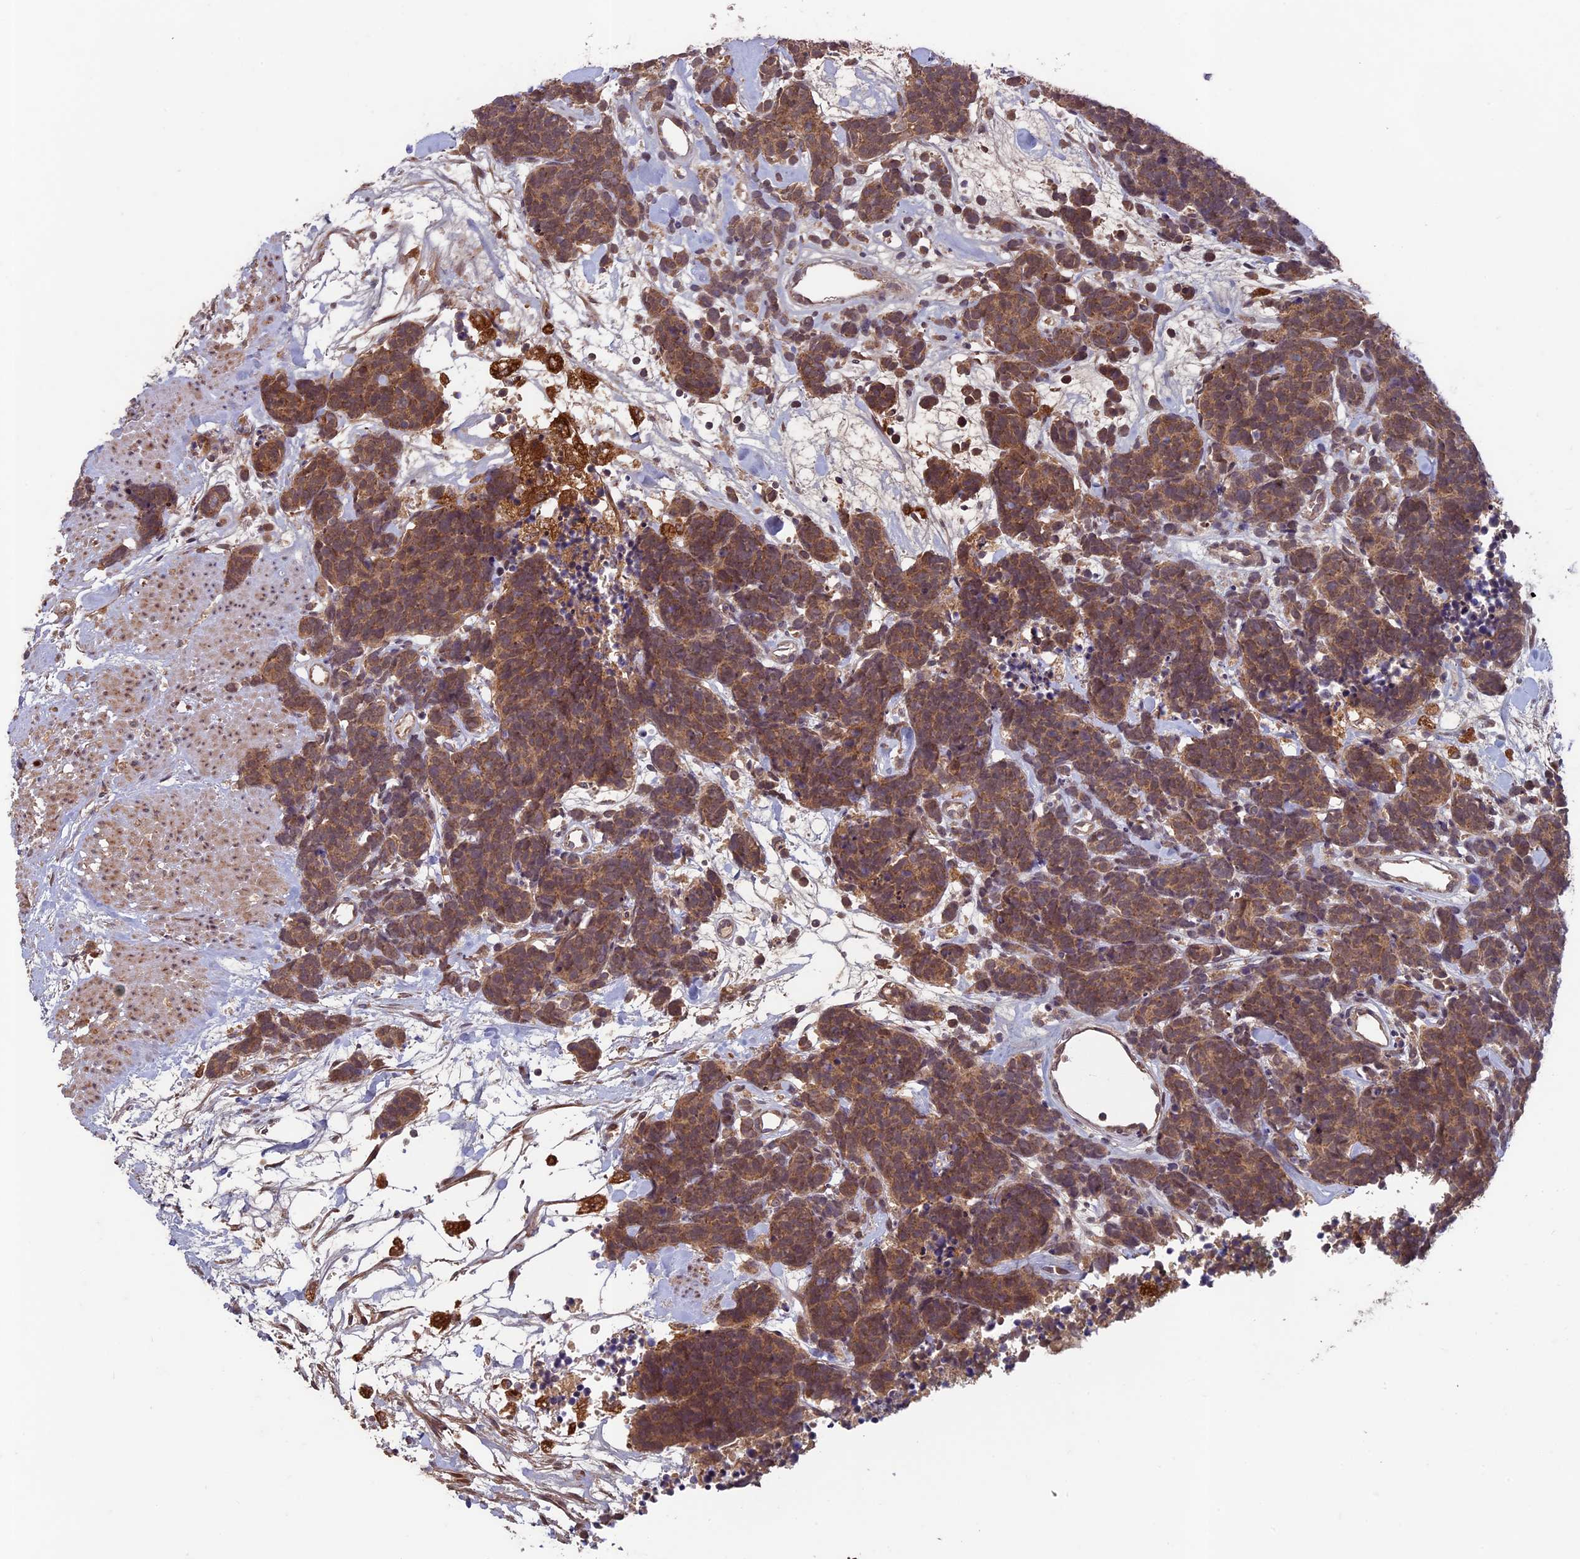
{"staining": {"intensity": "moderate", "quantity": ">75%", "location": "cytoplasmic/membranous"}, "tissue": "carcinoid", "cell_type": "Tumor cells", "image_type": "cancer", "snomed": [{"axis": "morphology", "description": "Carcinoma, NOS"}, {"axis": "morphology", "description": "Carcinoid, malignant, NOS"}, {"axis": "topography", "description": "Urinary bladder"}], "caption": "IHC image of human carcinoma stained for a protein (brown), which exhibits medium levels of moderate cytoplasmic/membranous staining in about >75% of tumor cells.", "gene": "RCCD1", "patient": {"sex": "male", "age": 57}}